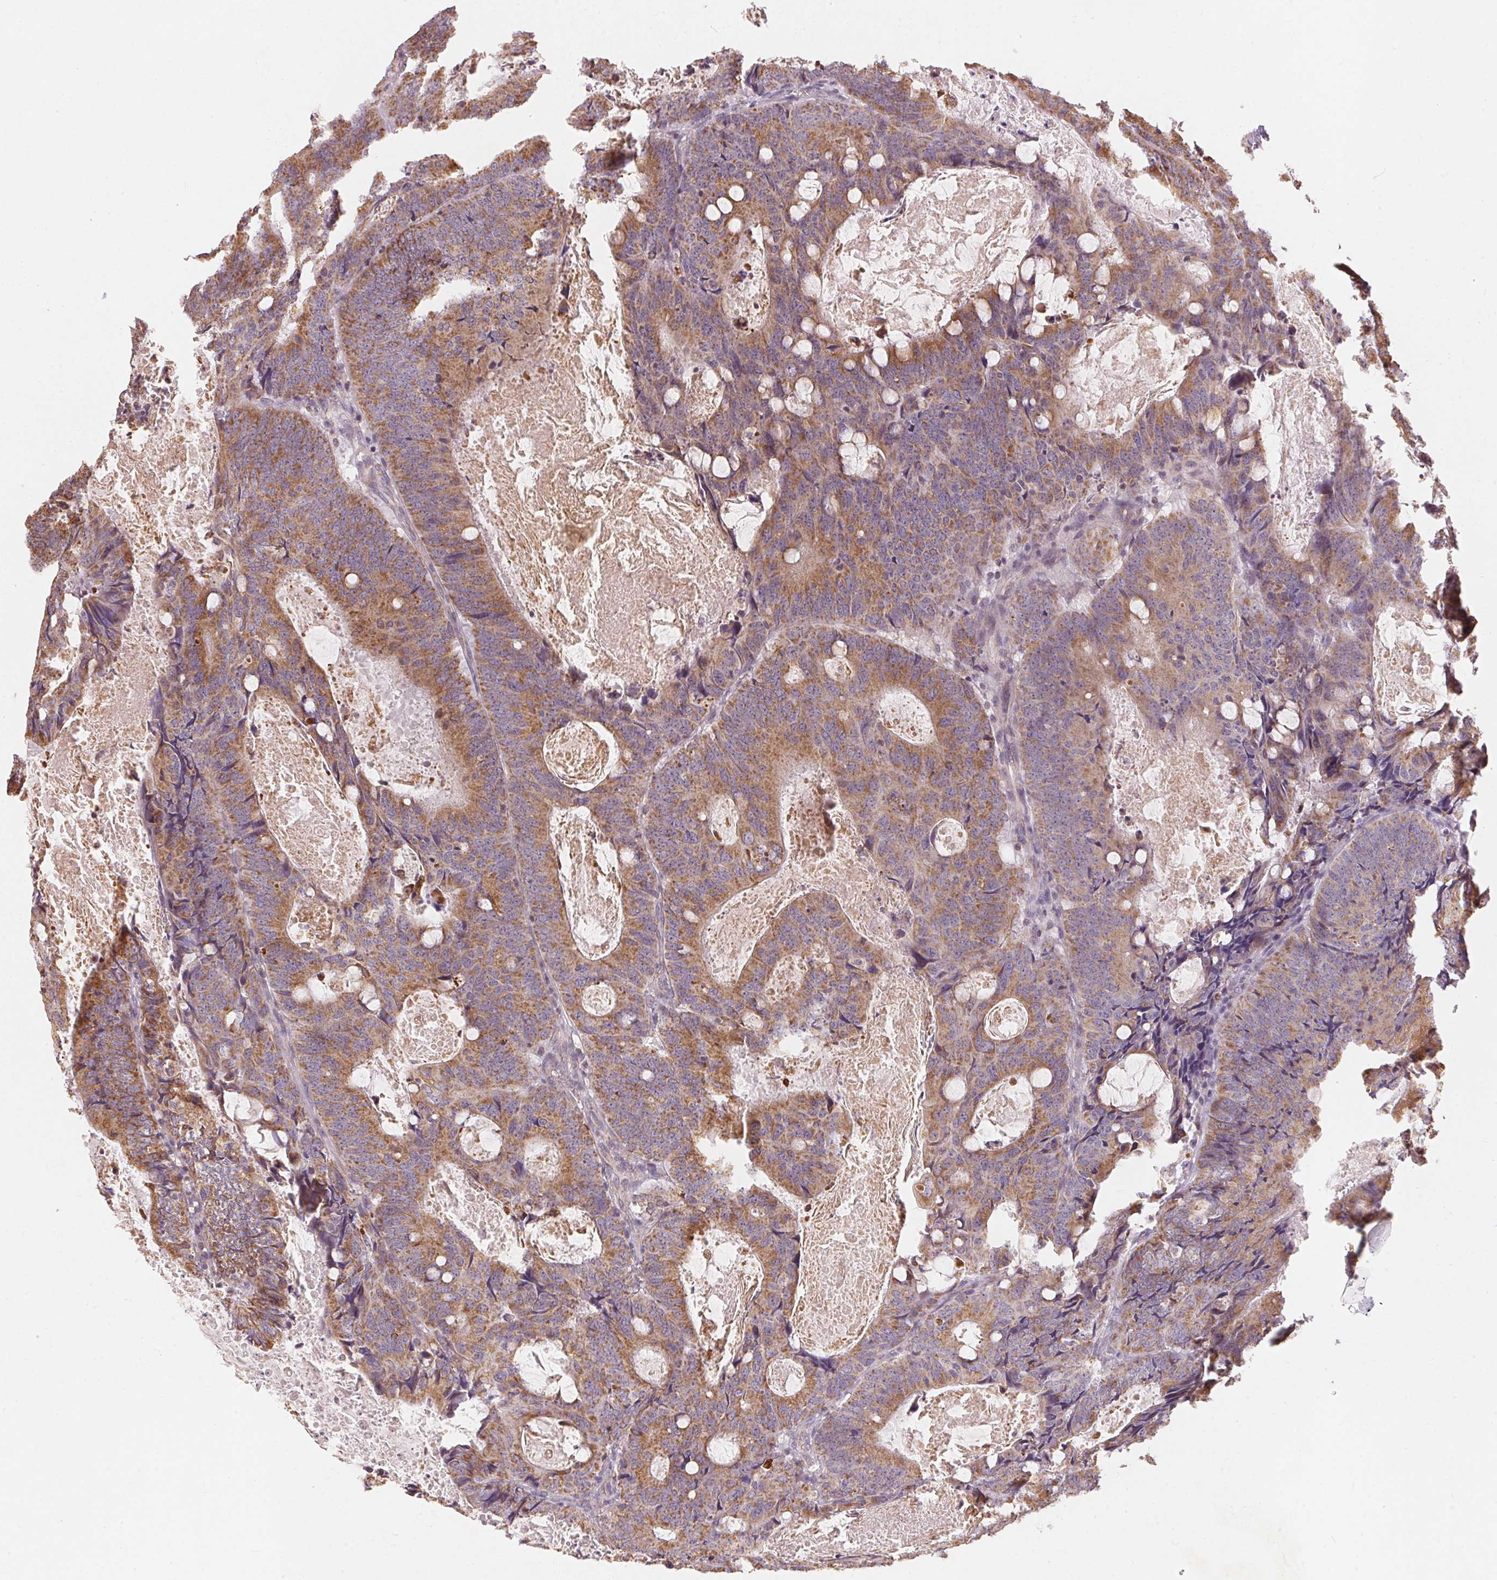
{"staining": {"intensity": "moderate", "quantity": ">75%", "location": "cytoplasmic/membranous"}, "tissue": "colorectal cancer", "cell_type": "Tumor cells", "image_type": "cancer", "snomed": [{"axis": "morphology", "description": "Adenocarcinoma, NOS"}, {"axis": "topography", "description": "Colon"}], "caption": "Tumor cells reveal medium levels of moderate cytoplasmic/membranous expression in about >75% of cells in human adenocarcinoma (colorectal). Using DAB (3,3'-diaminobenzidine) (brown) and hematoxylin (blue) stains, captured at high magnification using brightfield microscopy.", "gene": "MATCAP1", "patient": {"sex": "male", "age": 67}}